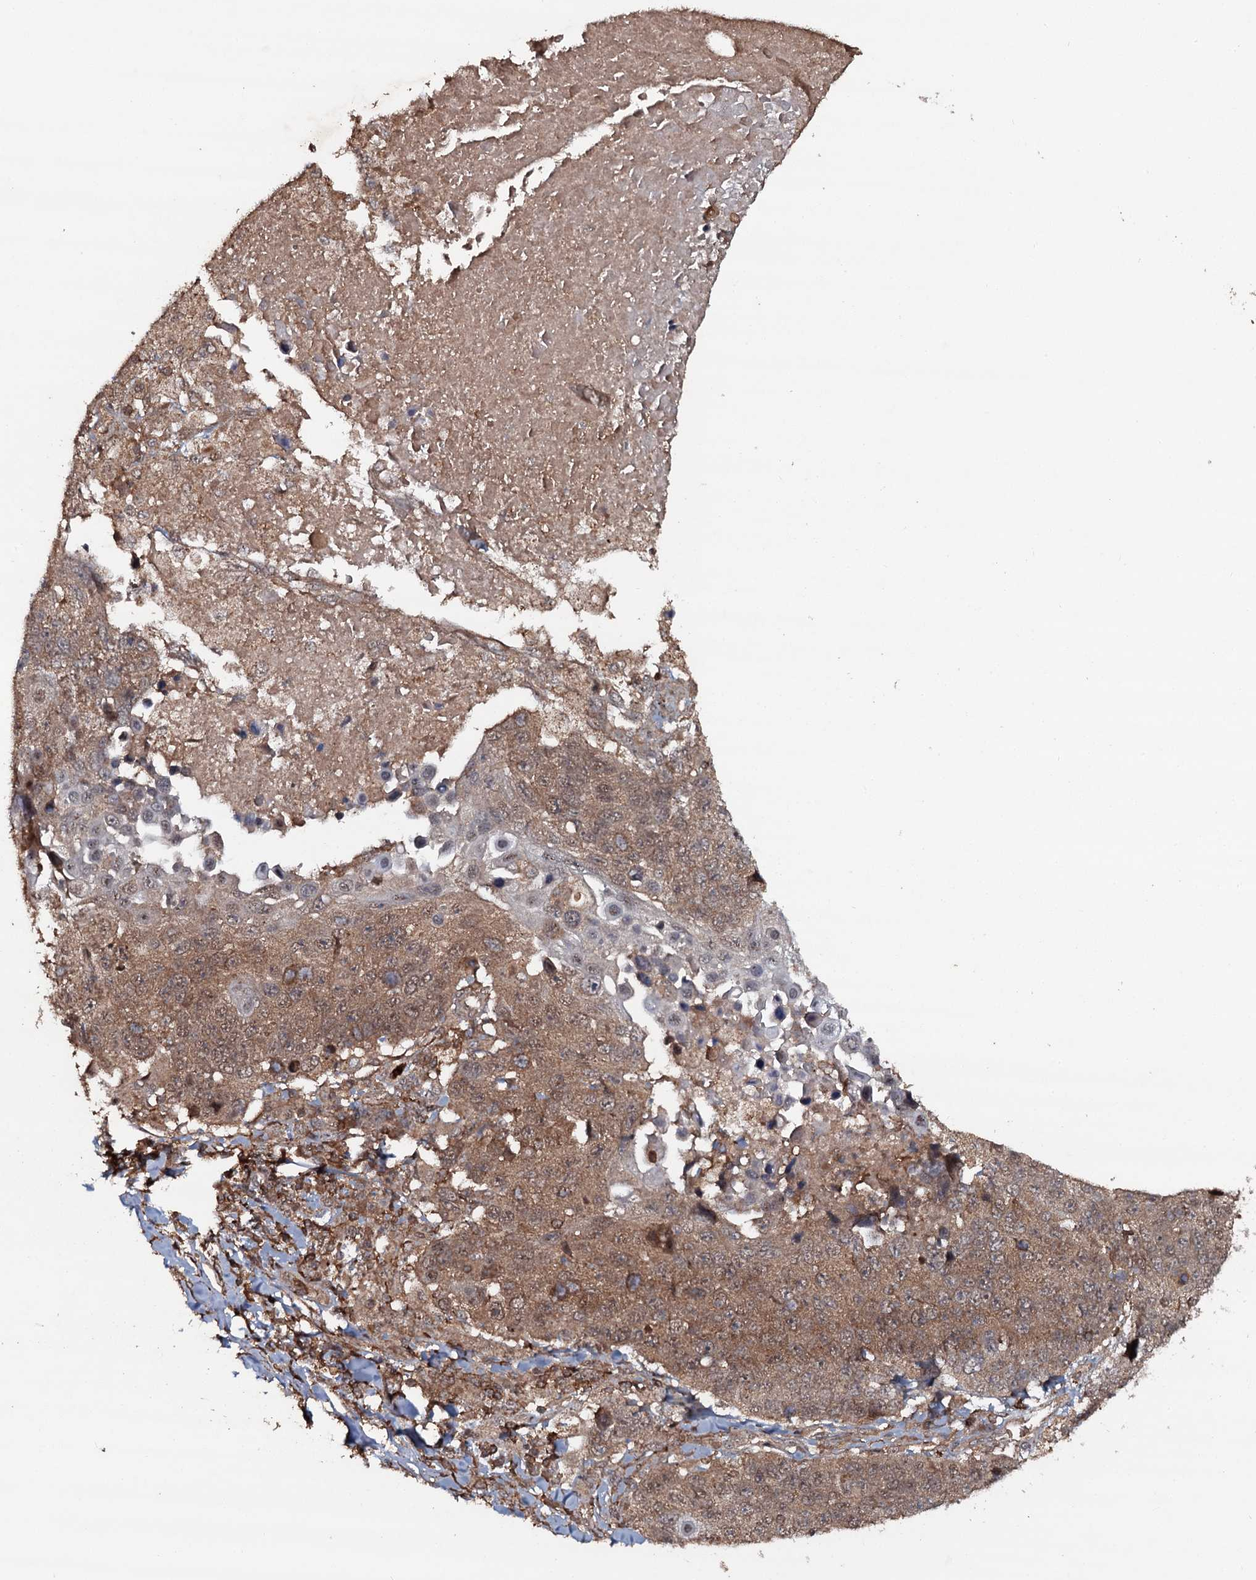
{"staining": {"intensity": "moderate", "quantity": ">75%", "location": "cytoplasmic/membranous,nuclear"}, "tissue": "lung cancer", "cell_type": "Tumor cells", "image_type": "cancer", "snomed": [{"axis": "morphology", "description": "Normal tissue, NOS"}, {"axis": "morphology", "description": "Squamous cell carcinoma, NOS"}, {"axis": "topography", "description": "Lymph node"}, {"axis": "topography", "description": "Lung"}], "caption": "High-power microscopy captured an immunohistochemistry (IHC) photomicrograph of squamous cell carcinoma (lung), revealing moderate cytoplasmic/membranous and nuclear positivity in about >75% of tumor cells.", "gene": "ADGRG3", "patient": {"sex": "male", "age": 66}}